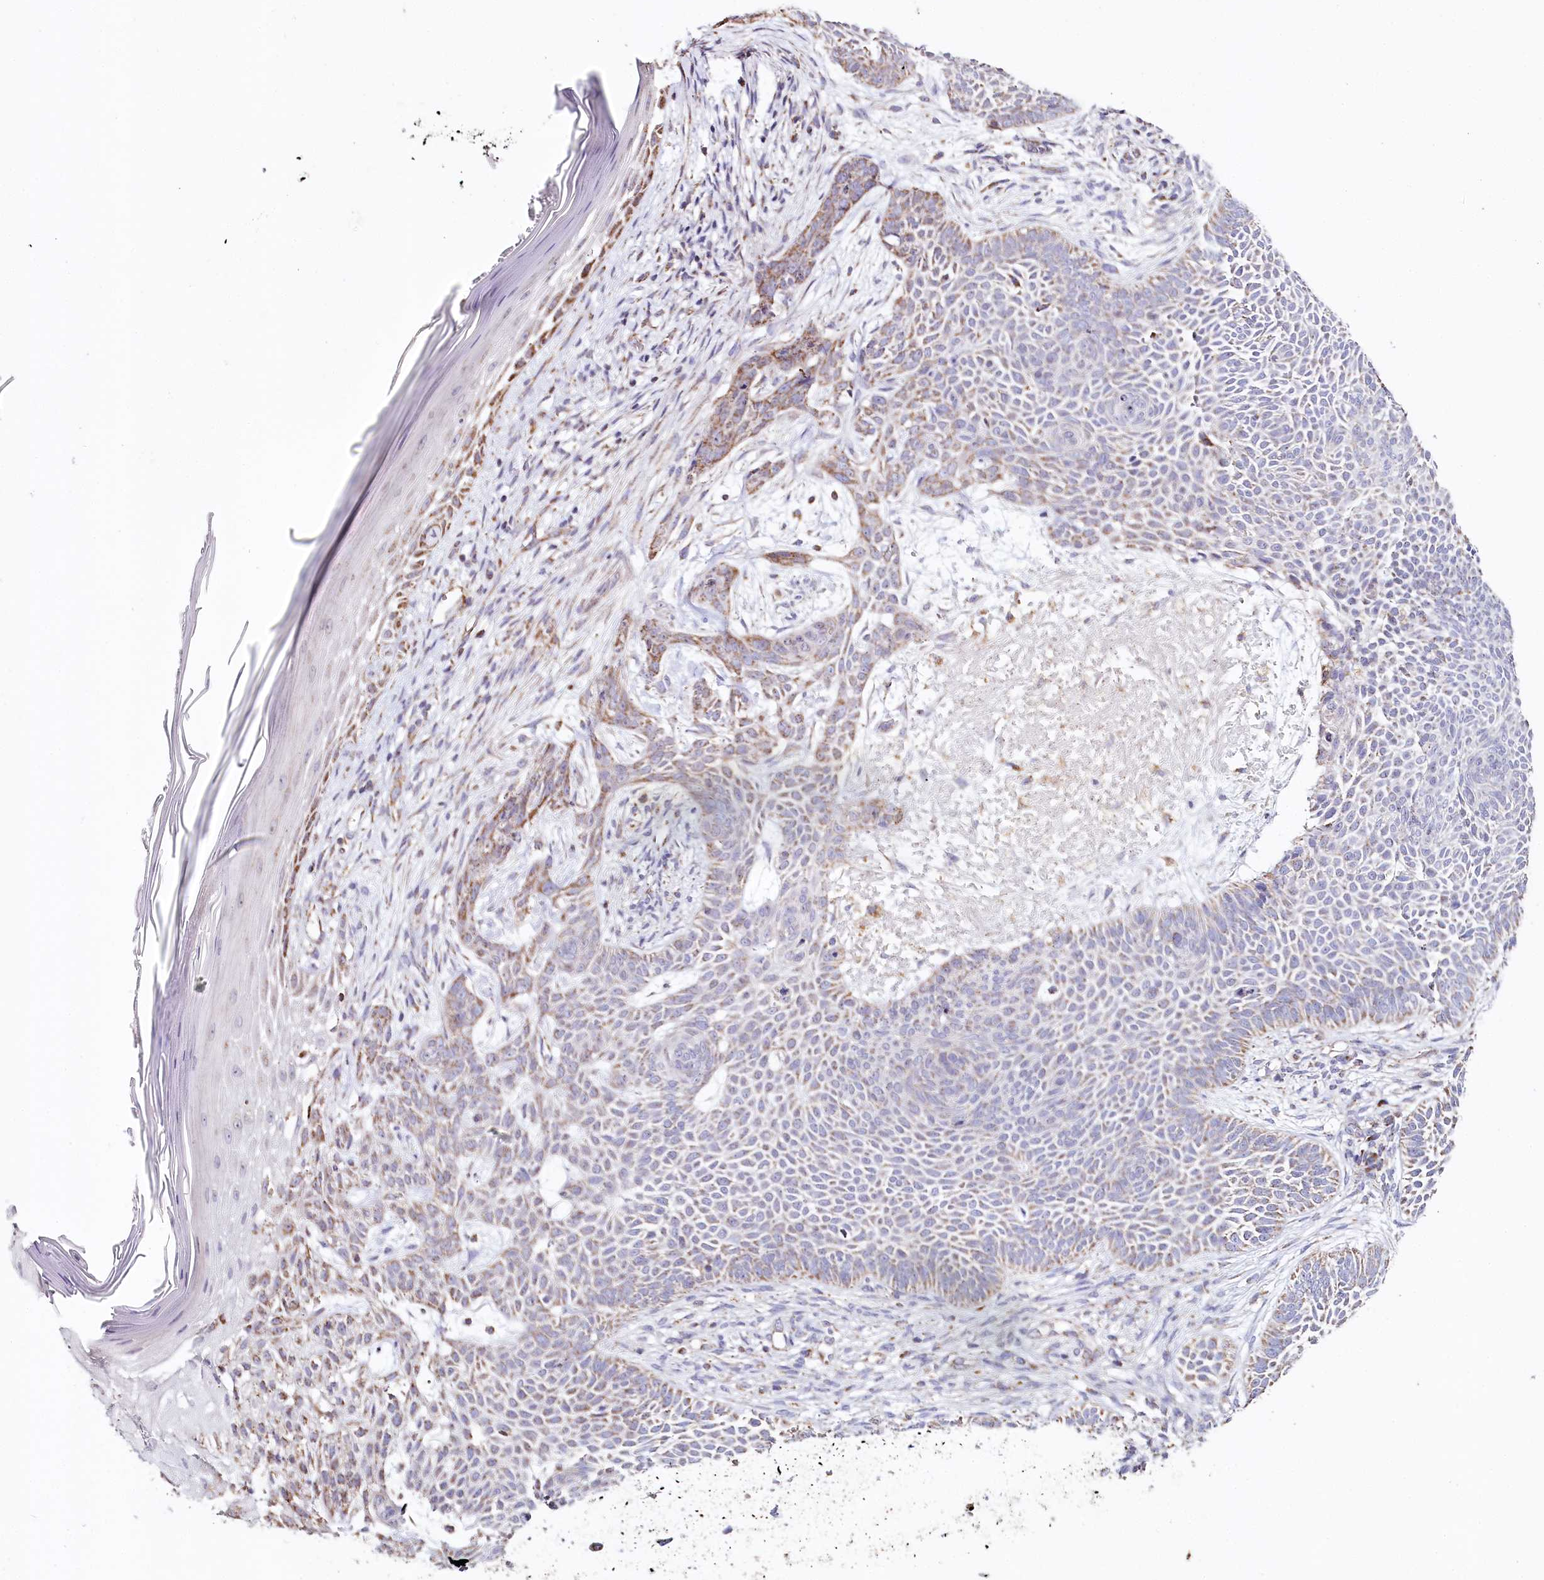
{"staining": {"intensity": "moderate", "quantity": "<25%", "location": "cytoplasmic/membranous"}, "tissue": "skin cancer", "cell_type": "Tumor cells", "image_type": "cancer", "snomed": [{"axis": "morphology", "description": "Basal cell carcinoma"}, {"axis": "topography", "description": "Skin"}], "caption": "Immunohistochemical staining of human skin cancer (basal cell carcinoma) exhibits low levels of moderate cytoplasmic/membranous protein staining in about <25% of tumor cells. (DAB (3,3'-diaminobenzidine) = brown stain, brightfield microscopy at high magnification).", "gene": "MMP25", "patient": {"sex": "male", "age": 85}}